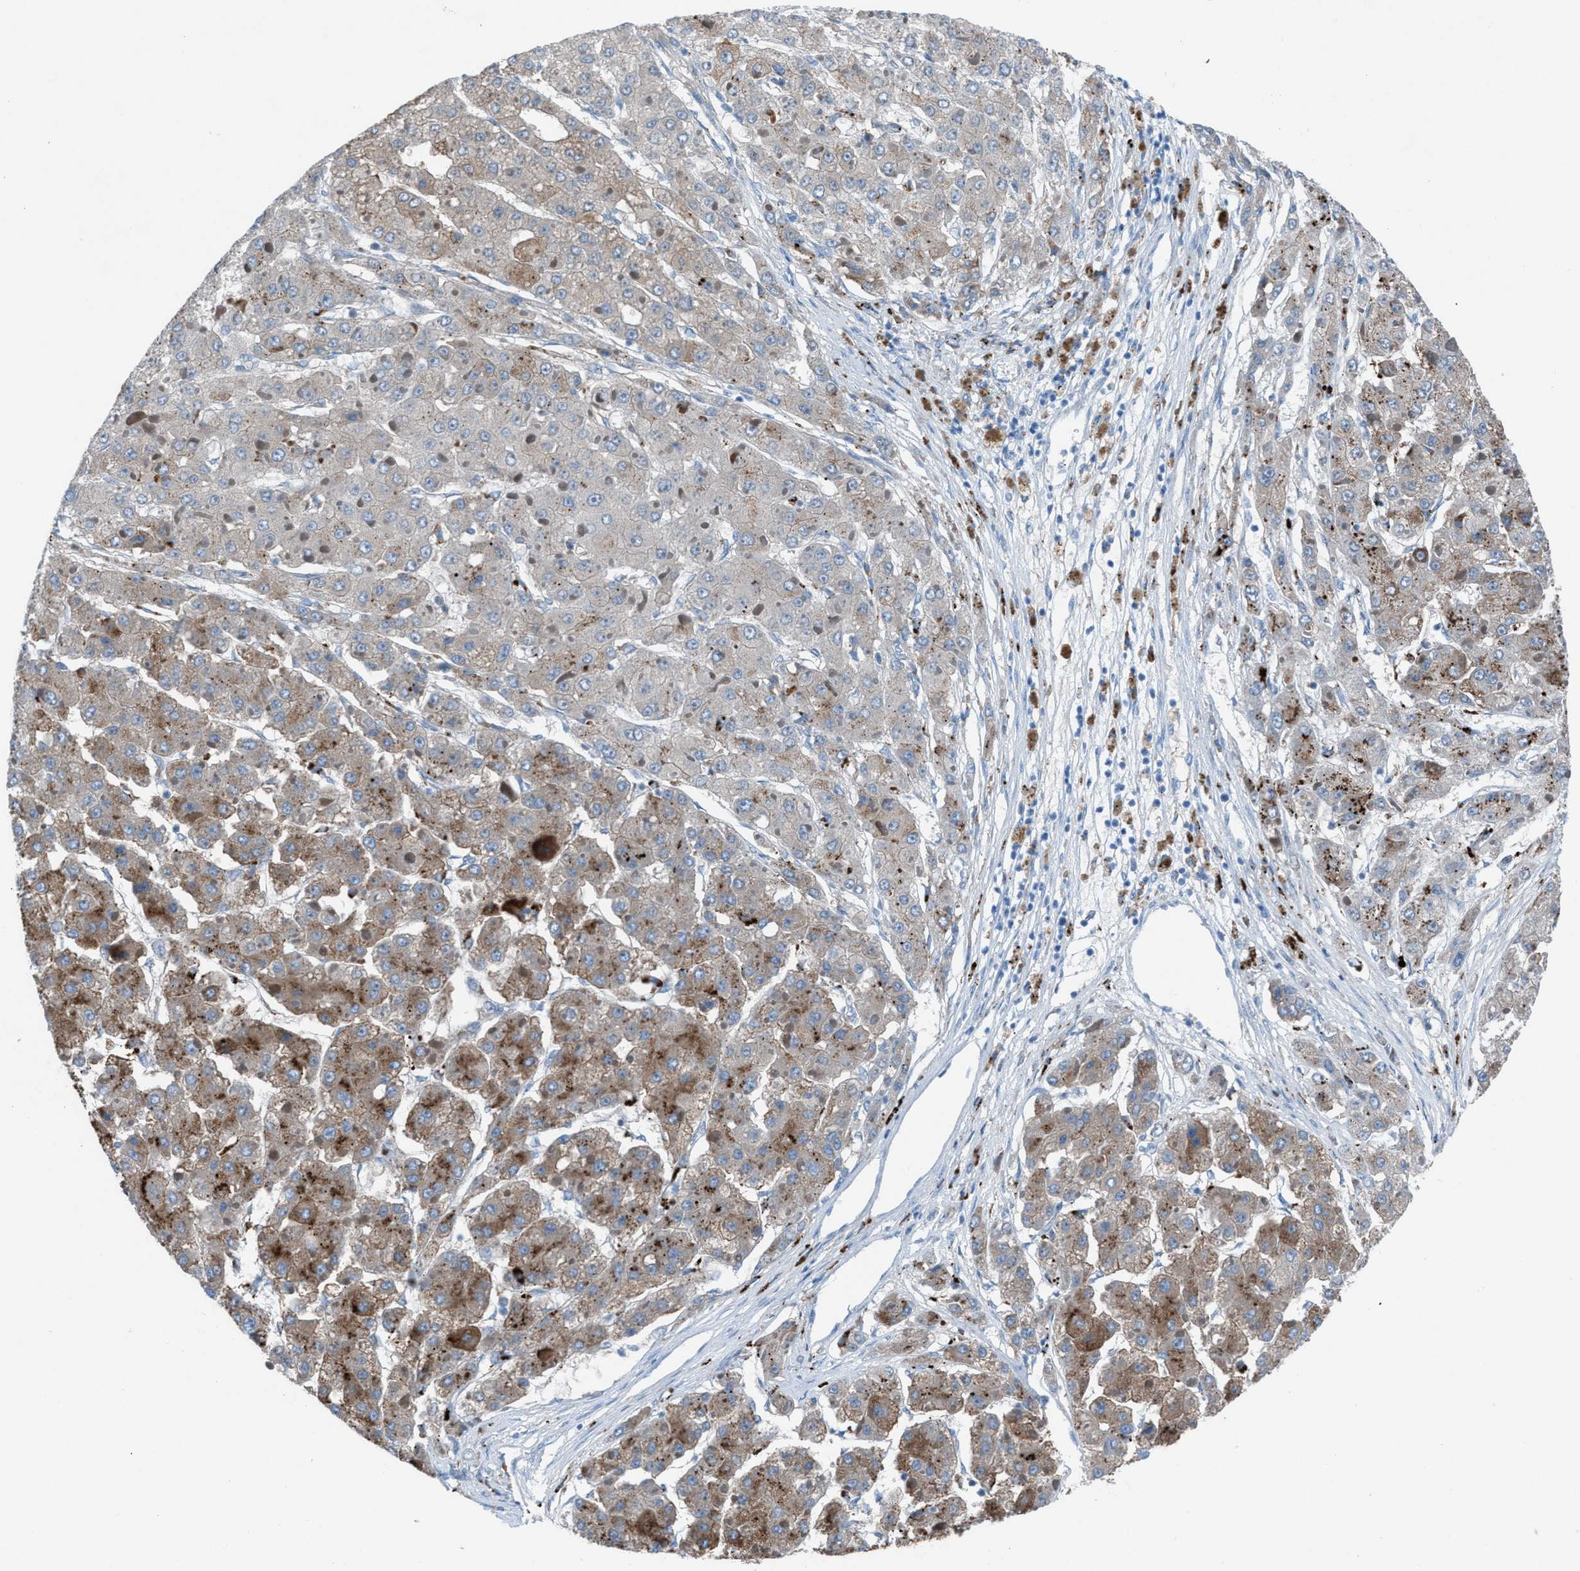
{"staining": {"intensity": "moderate", "quantity": "25%-75%", "location": "cytoplasmic/membranous"}, "tissue": "liver cancer", "cell_type": "Tumor cells", "image_type": "cancer", "snomed": [{"axis": "morphology", "description": "Carcinoma, Hepatocellular, NOS"}, {"axis": "topography", "description": "Liver"}], "caption": "Liver cancer (hepatocellular carcinoma) tissue reveals moderate cytoplasmic/membranous positivity in approximately 25%-75% of tumor cells The protein of interest is shown in brown color, while the nuclei are stained blue.", "gene": "CD1B", "patient": {"sex": "female", "age": 73}}